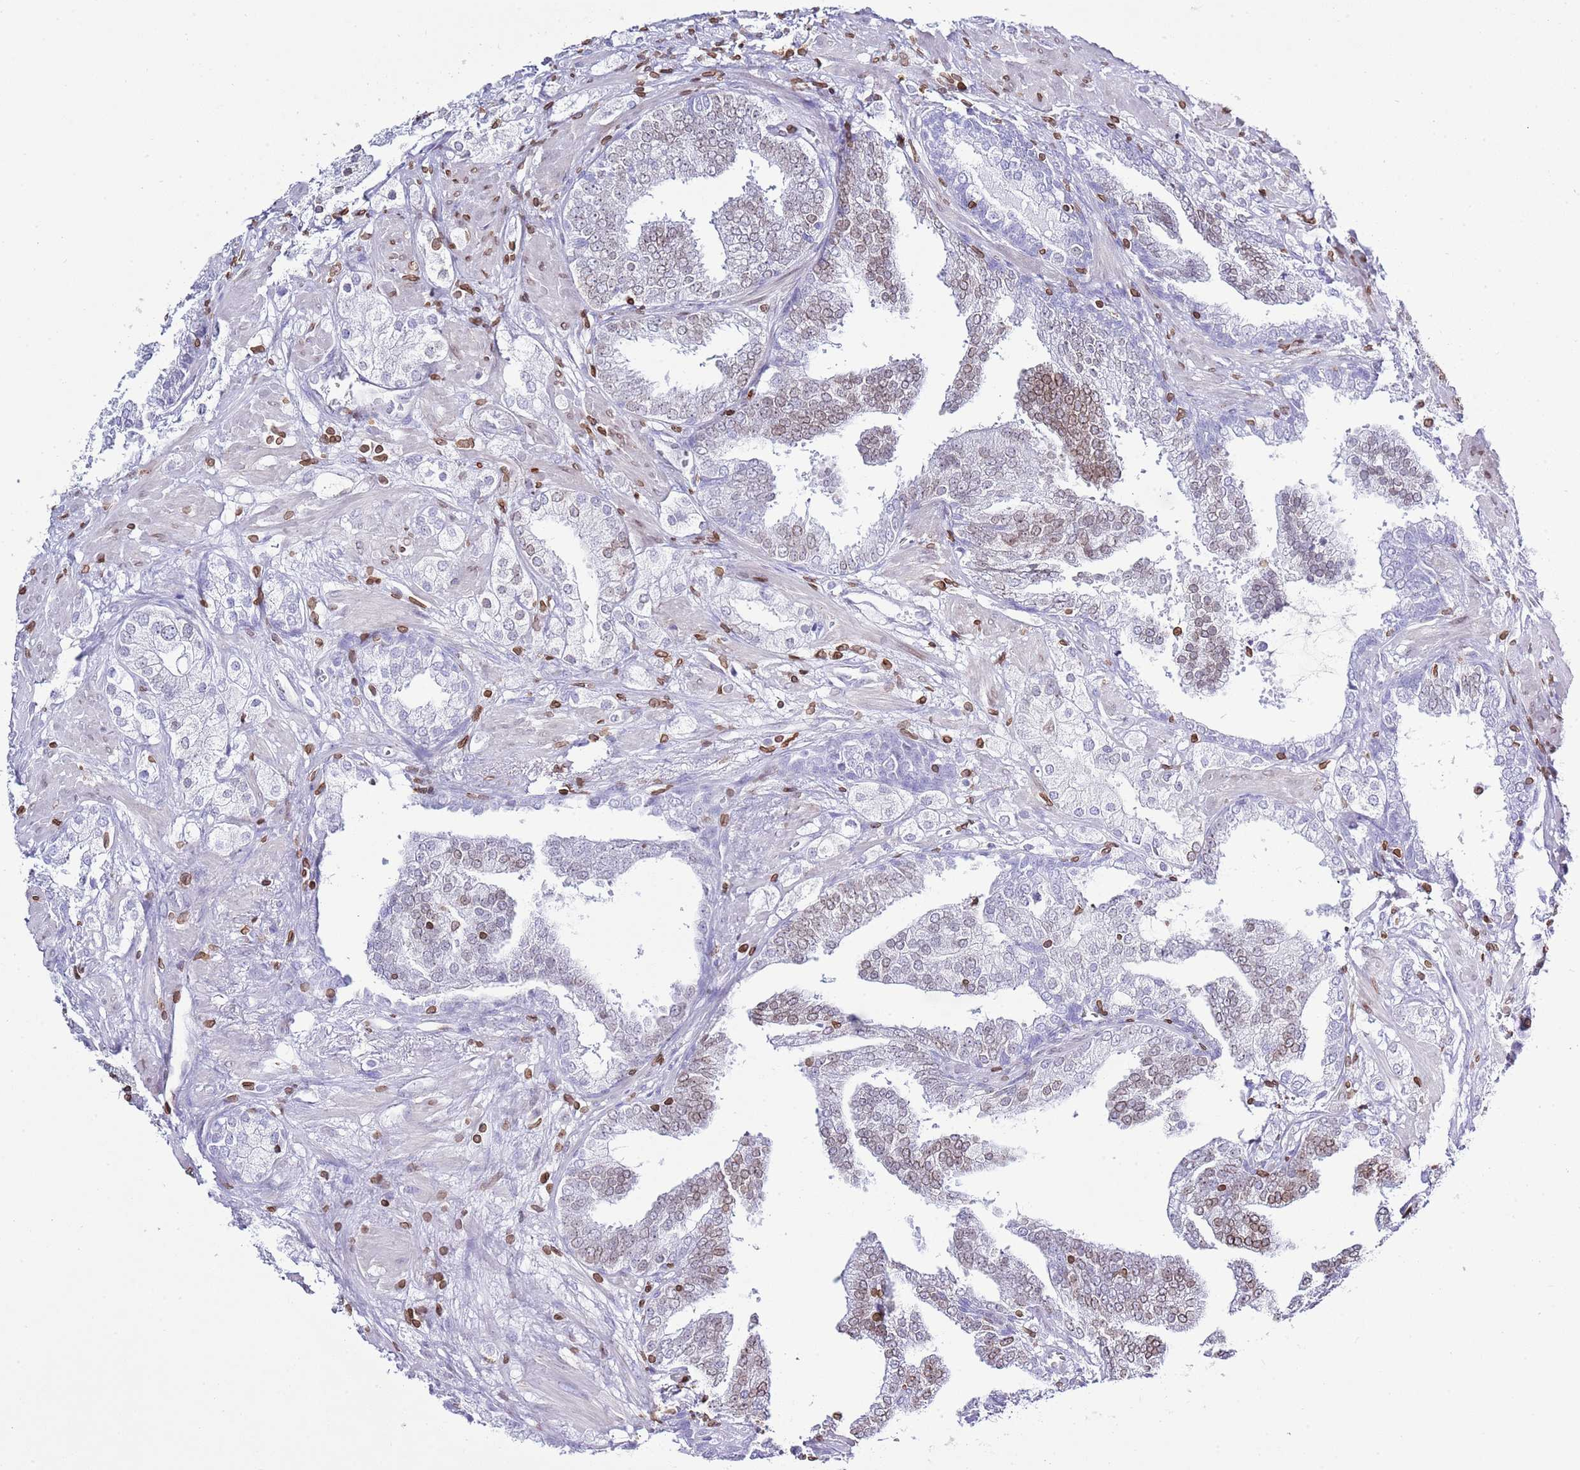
{"staining": {"intensity": "weak", "quantity": "<25%", "location": "cytoplasmic/membranous,nuclear"}, "tissue": "prostate cancer", "cell_type": "Tumor cells", "image_type": "cancer", "snomed": [{"axis": "morphology", "description": "Adenocarcinoma, High grade"}, {"axis": "topography", "description": "Prostate"}], "caption": "This is a image of immunohistochemistry staining of prostate cancer, which shows no staining in tumor cells.", "gene": "LBR", "patient": {"sex": "male", "age": 50}}